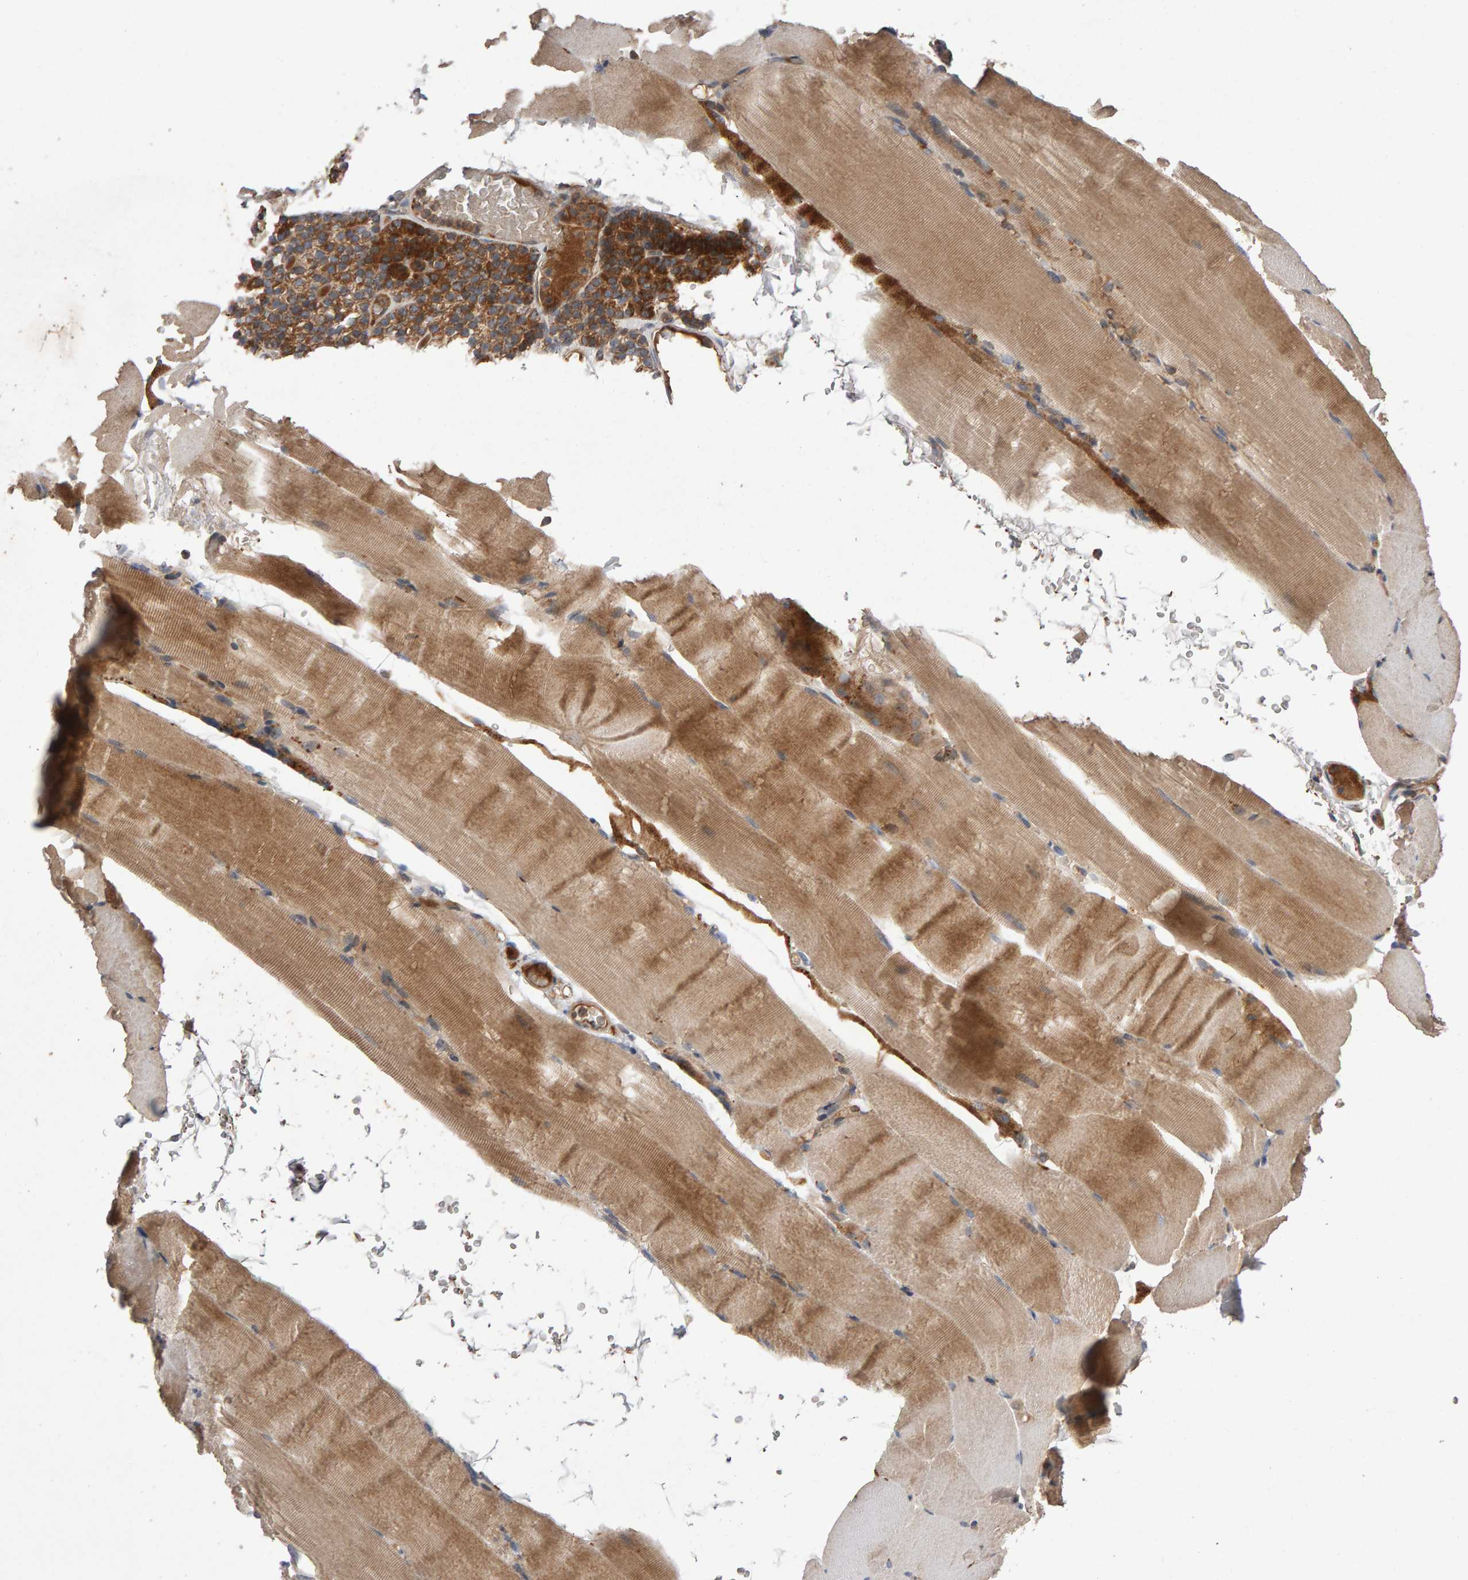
{"staining": {"intensity": "moderate", "quantity": ">75%", "location": "cytoplasmic/membranous"}, "tissue": "skeletal muscle", "cell_type": "Myocytes", "image_type": "normal", "snomed": [{"axis": "morphology", "description": "Normal tissue, NOS"}, {"axis": "topography", "description": "Skeletal muscle"}, {"axis": "topography", "description": "Parathyroid gland"}], "caption": "Immunohistochemical staining of benign human skeletal muscle exhibits >75% levels of moderate cytoplasmic/membranous protein staining in approximately >75% of myocytes.", "gene": "PGS1", "patient": {"sex": "female", "age": 37}}